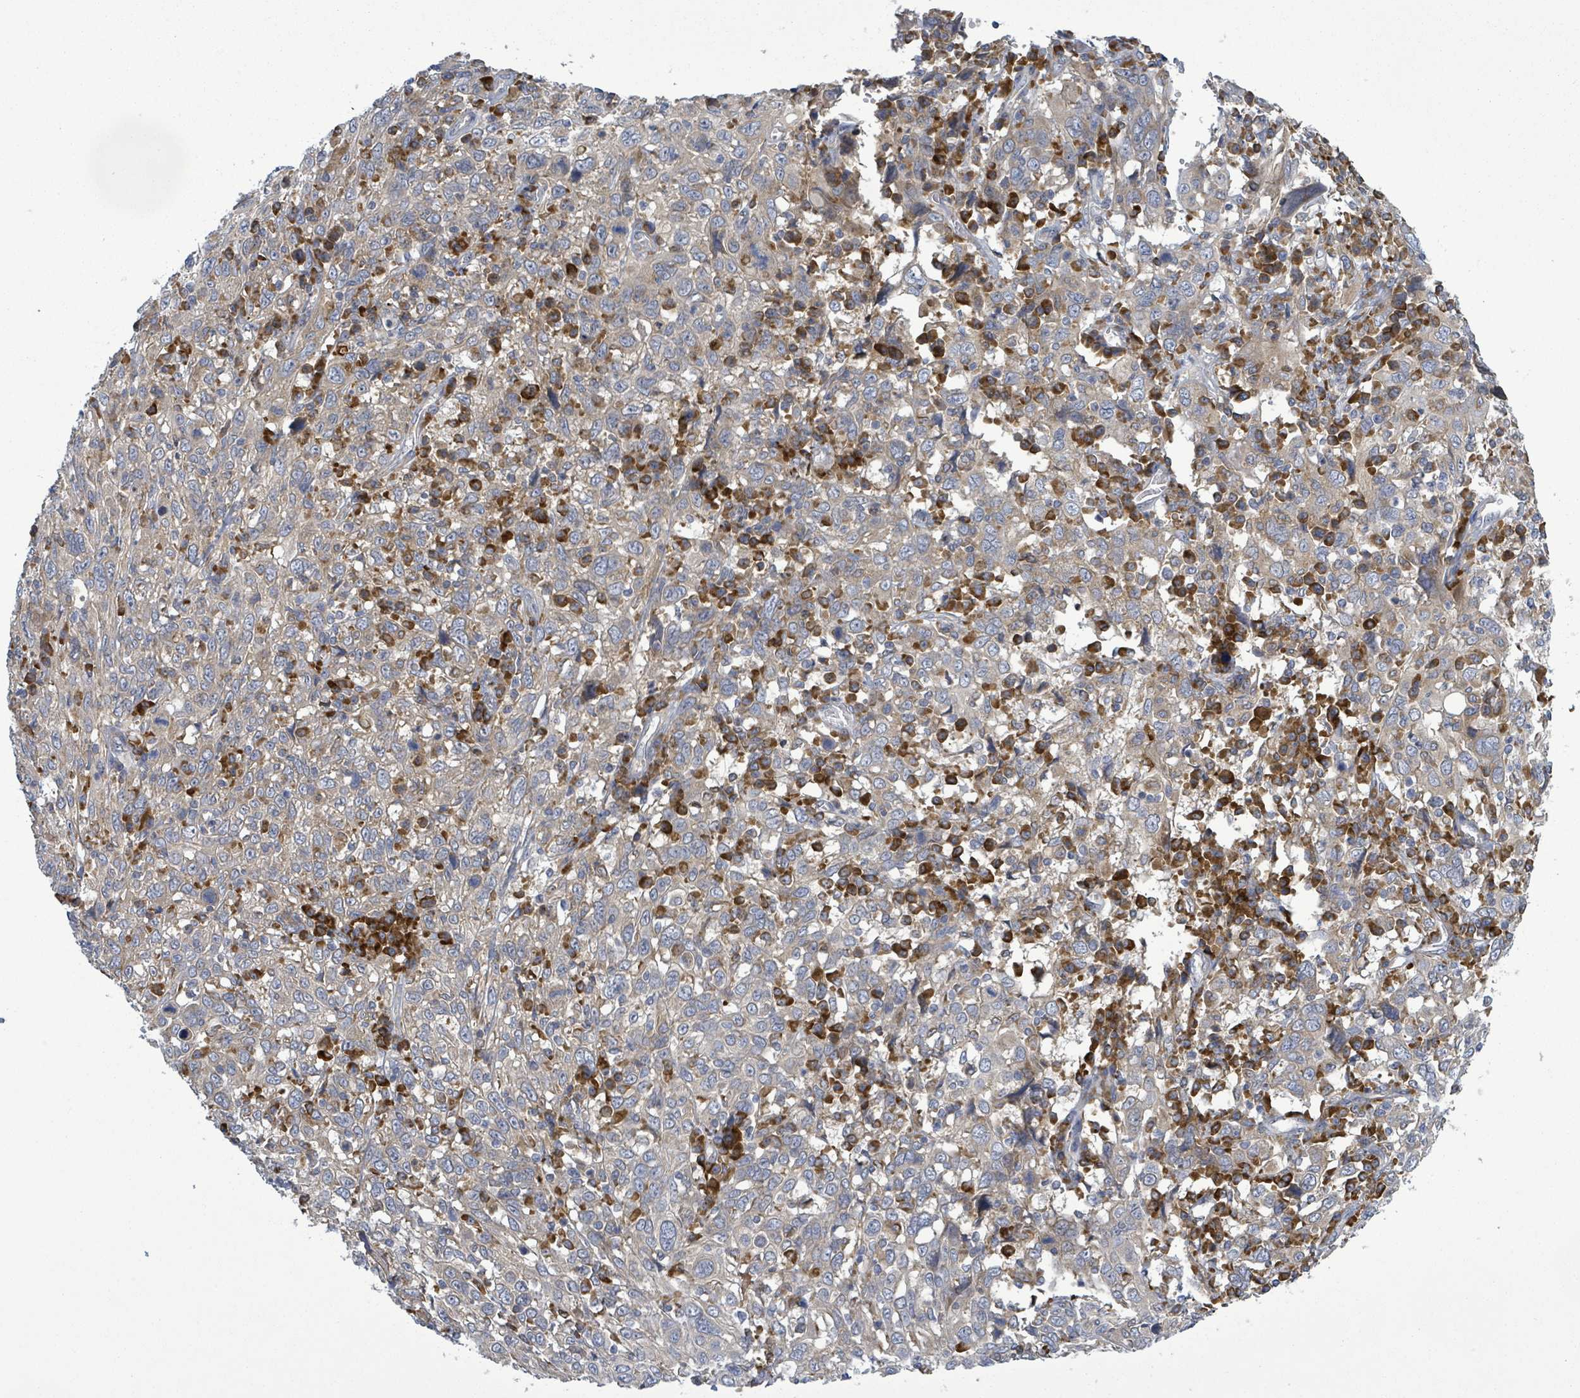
{"staining": {"intensity": "negative", "quantity": "none", "location": "none"}, "tissue": "cervical cancer", "cell_type": "Tumor cells", "image_type": "cancer", "snomed": [{"axis": "morphology", "description": "Squamous cell carcinoma, NOS"}, {"axis": "topography", "description": "Cervix"}], "caption": "The image displays no significant positivity in tumor cells of cervical cancer.", "gene": "ATP13A1", "patient": {"sex": "female", "age": 46}}